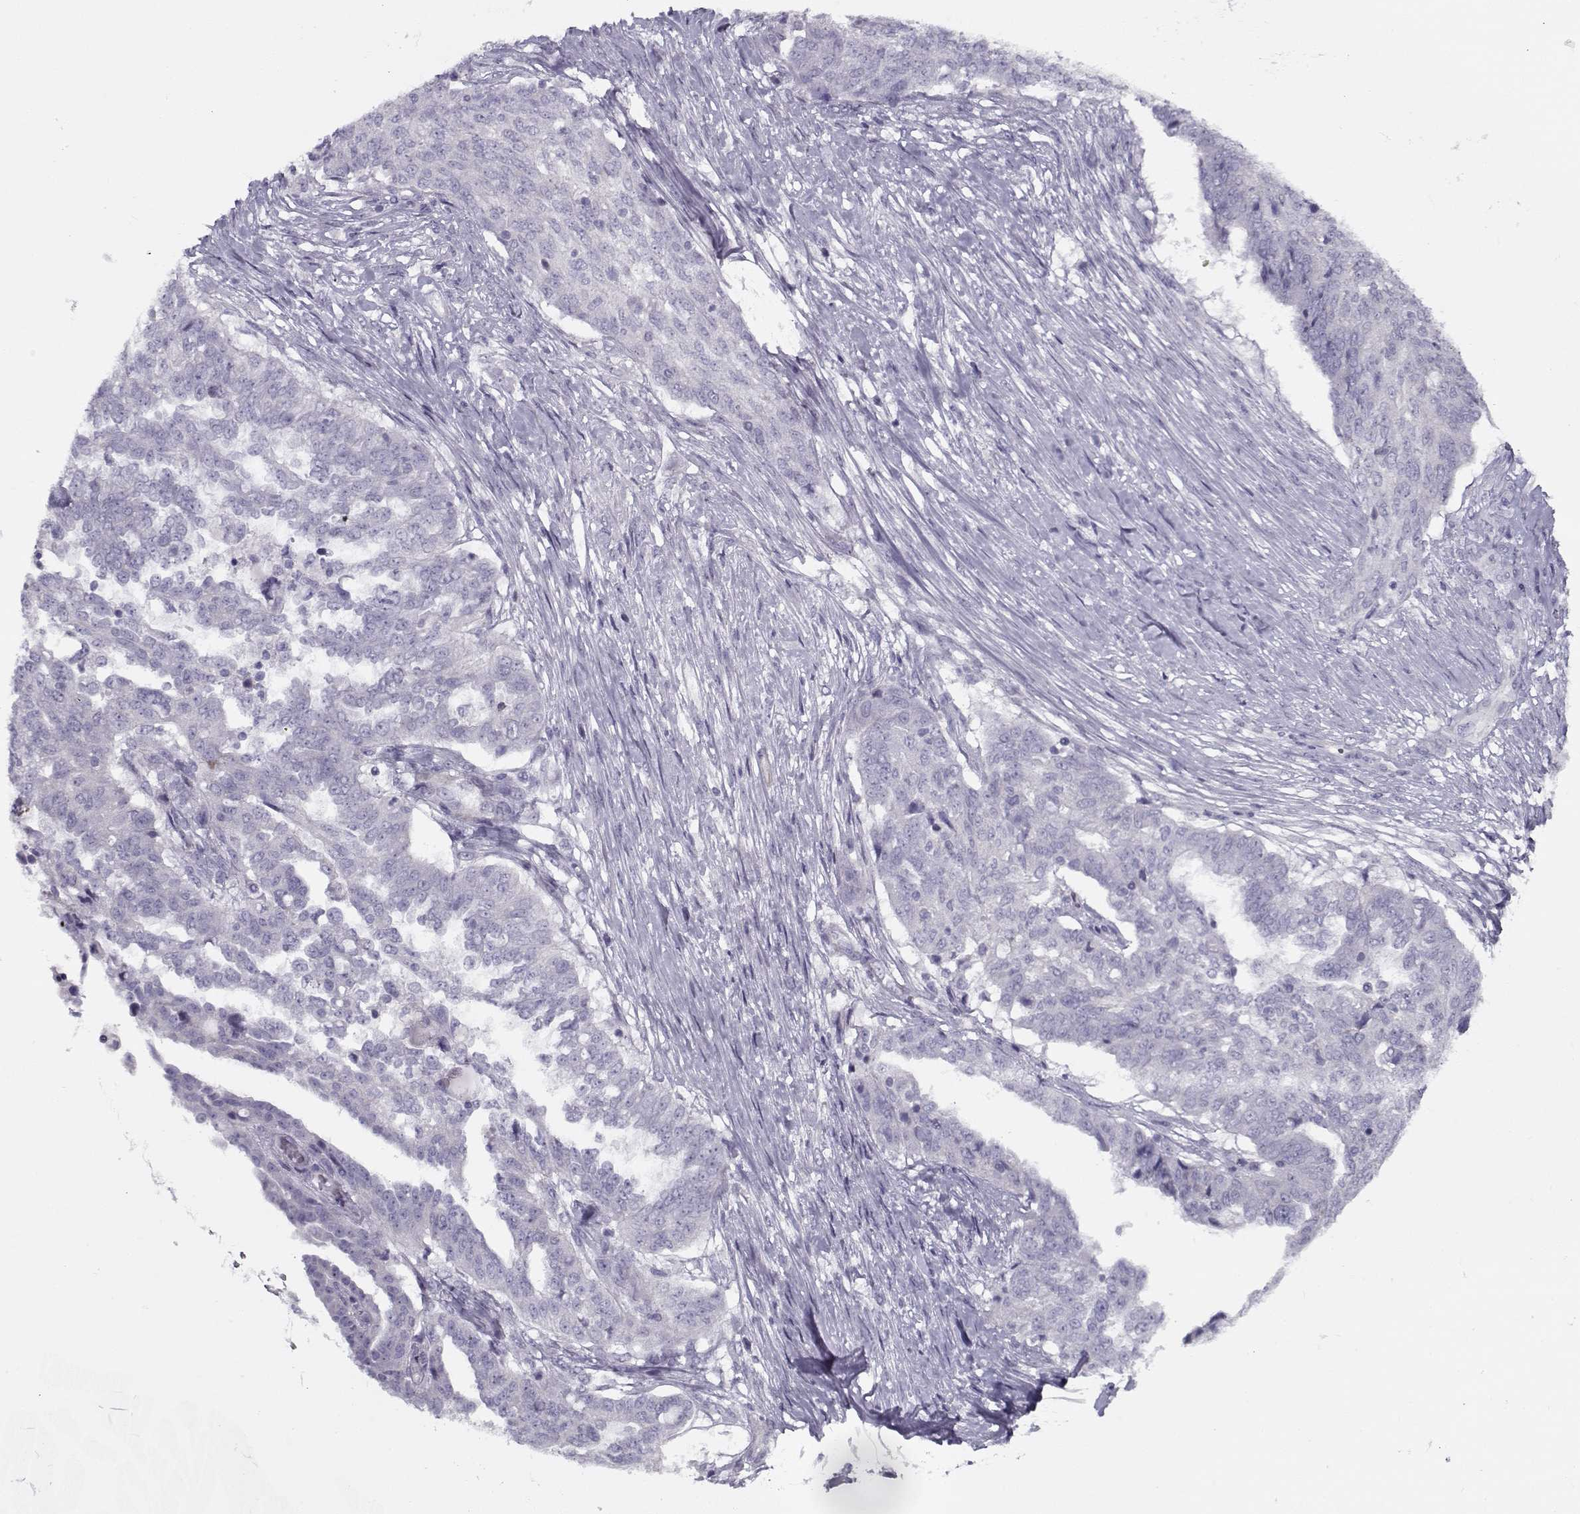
{"staining": {"intensity": "negative", "quantity": "none", "location": "none"}, "tissue": "ovarian cancer", "cell_type": "Tumor cells", "image_type": "cancer", "snomed": [{"axis": "morphology", "description": "Cystadenocarcinoma, serous, NOS"}, {"axis": "topography", "description": "Ovary"}], "caption": "Tumor cells are negative for brown protein staining in ovarian cancer (serous cystadenocarcinoma). (DAB (3,3'-diaminobenzidine) immunohistochemistry (IHC), high magnification).", "gene": "PP2D1", "patient": {"sex": "female", "age": 67}}